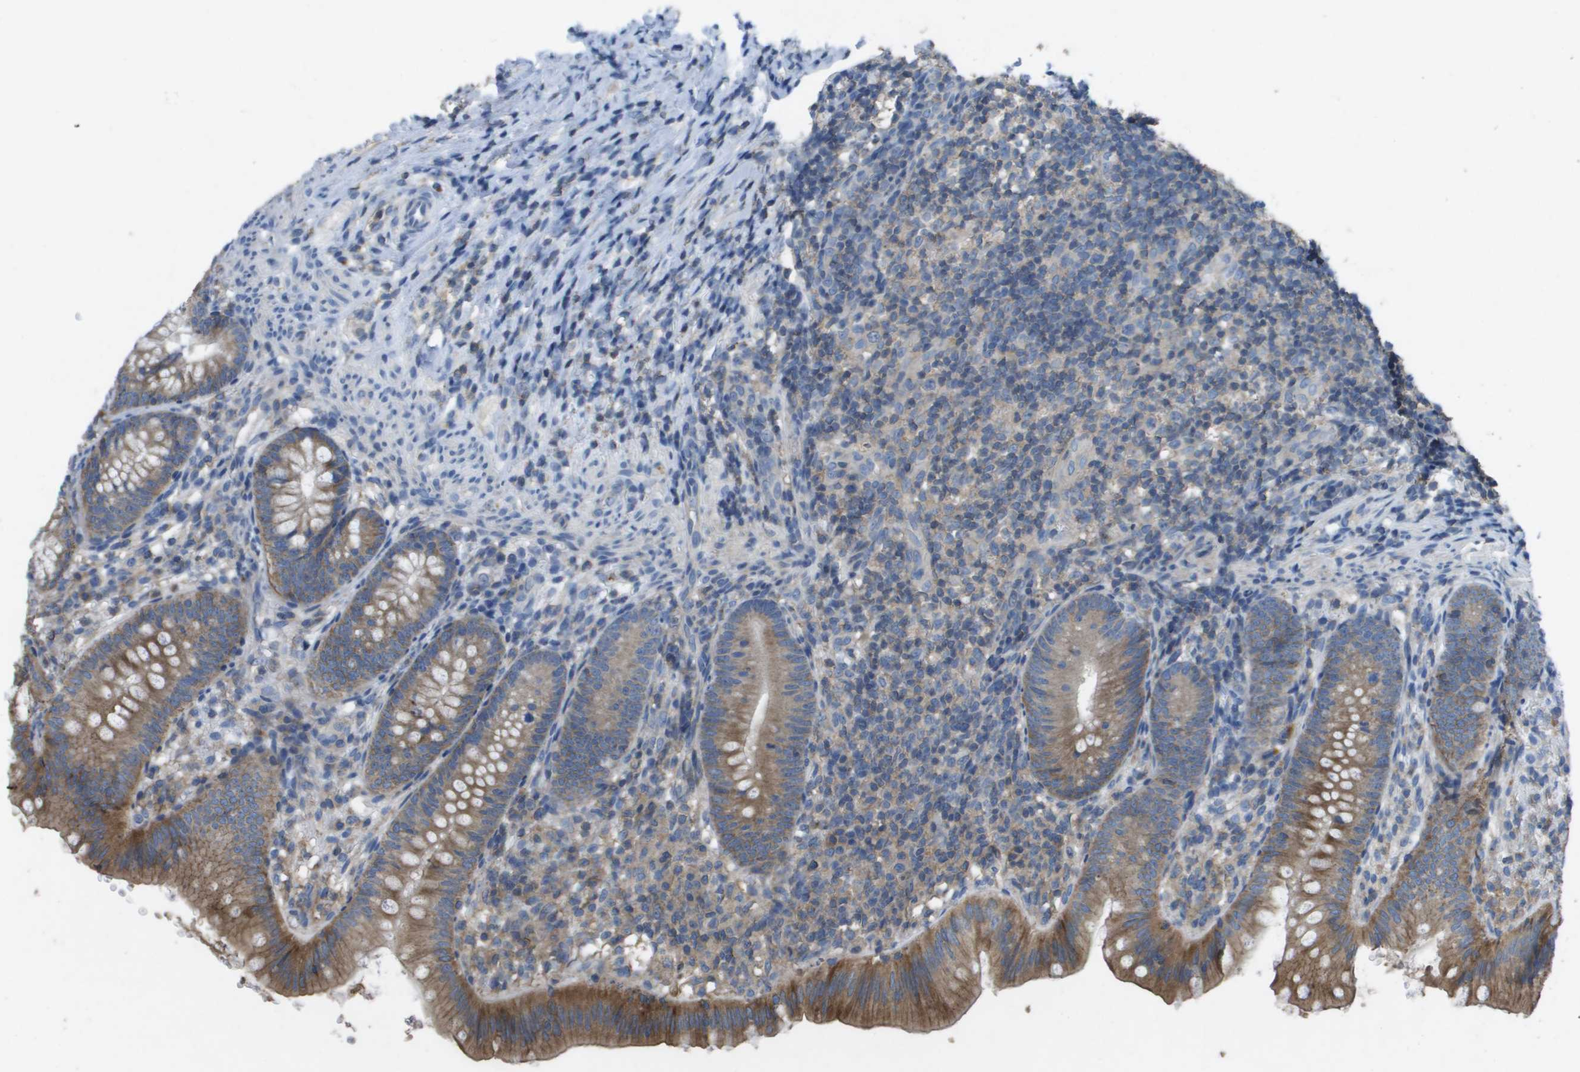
{"staining": {"intensity": "moderate", "quantity": "25%-75%", "location": "cytoplasmic/membranous"}, "tissue": "appendix", "cell_type": "Glandular cells", "image_type": "normal", "snomed": [{"axis": "morphology", "description": "Normal tissue, NOS"}, {"axis": "topography", "description": "Appendix"}], "caption": "Protein staining exhibits moderate cytoplasmic/membranous staining in approximately 25%-75% of glandular cells in benign appendix.", "gene": "CLCA4", "patient": {"sex": "male", "age": 1}}